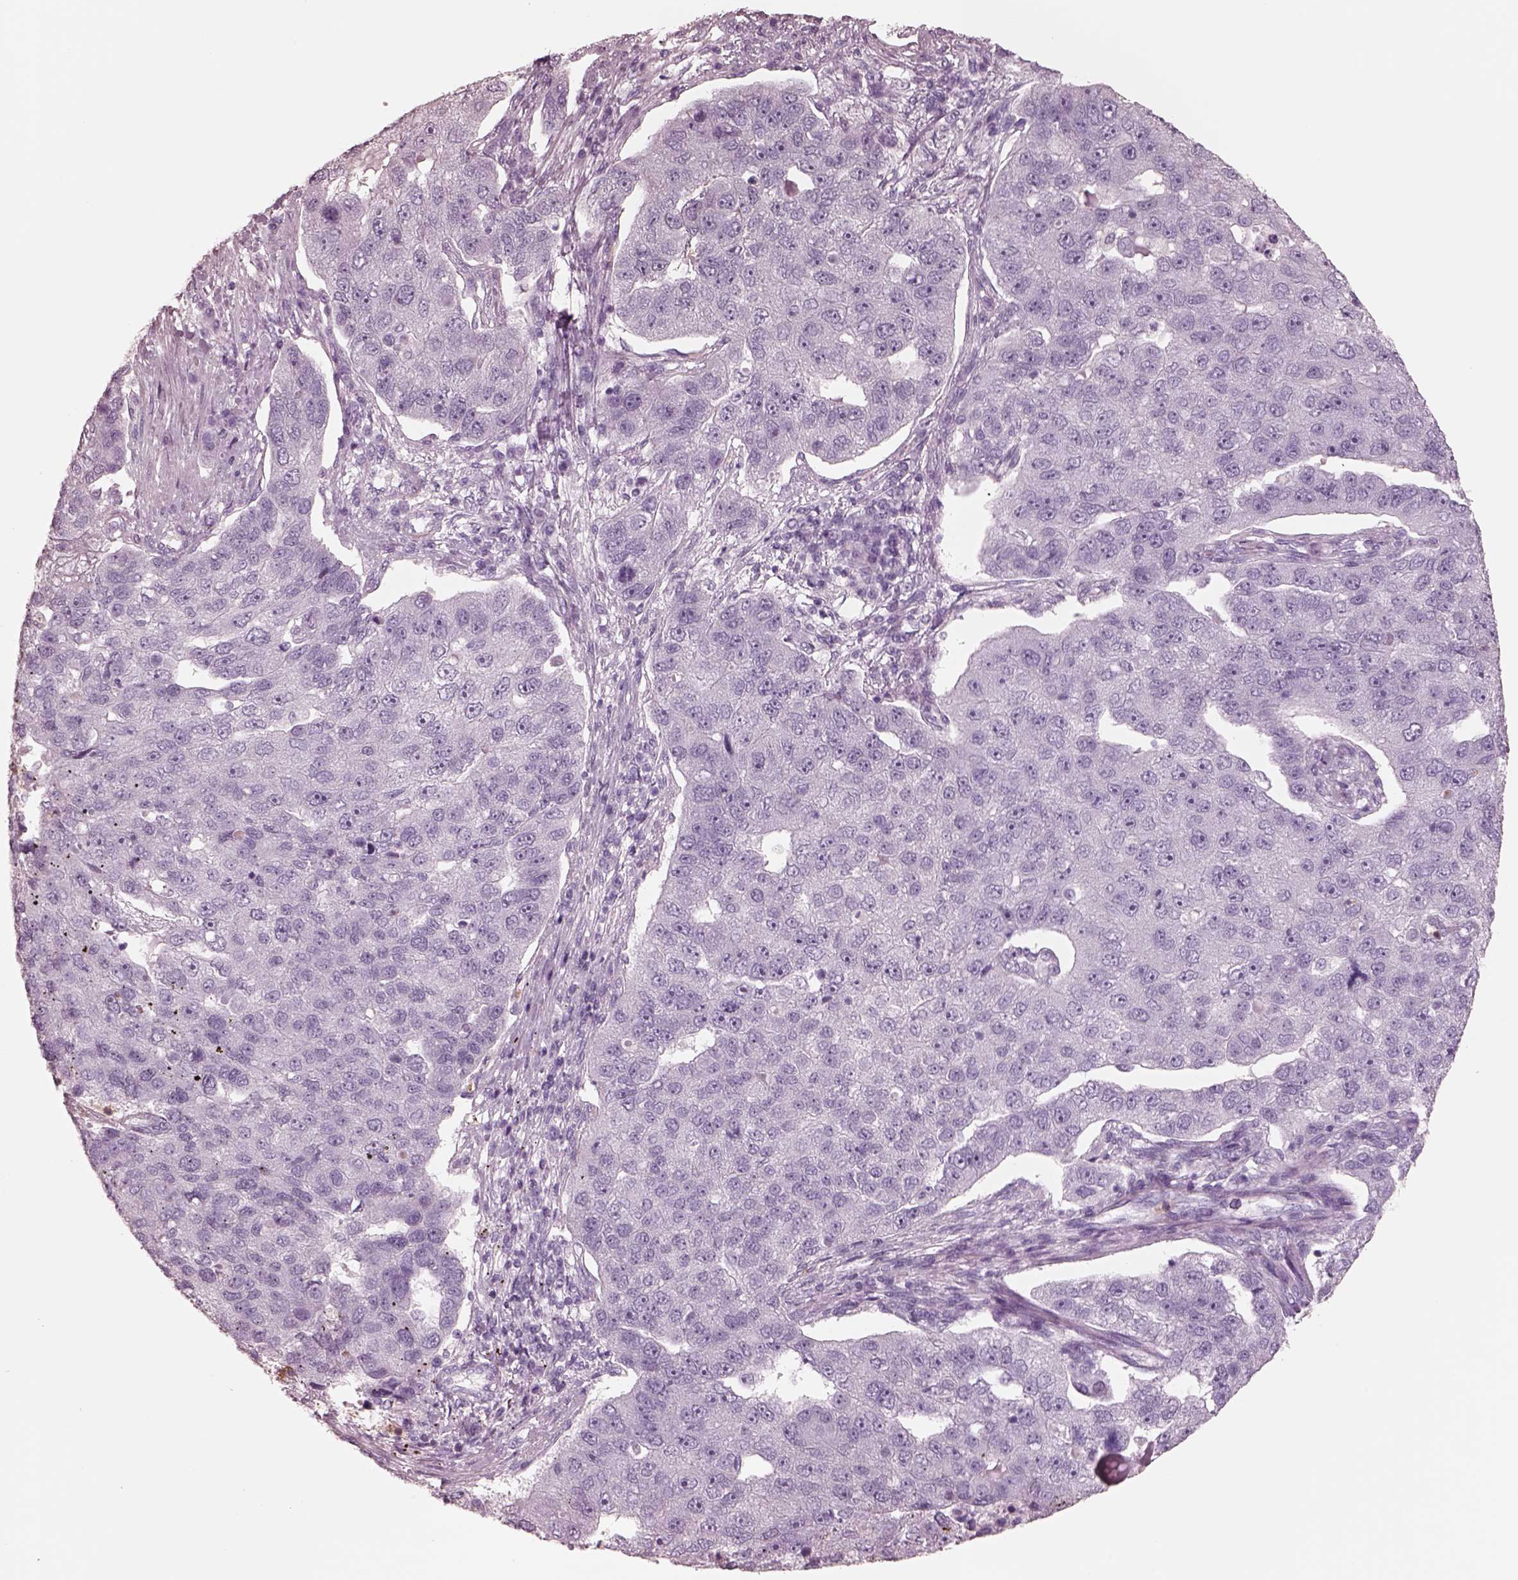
{"staining": {"intensity": "negative", "quantity": "none", "location": "none"}, "tissue": "pancreatic cancer", "cell_type": "Tumor cells", "image_type": "cancer", "snomed": [{"axis": "morphology", "description": "Adenocarcinoma, NOS"}, {"axis": "topography", "description": "Pancreas"}], "caption": "Pancreatic cancer (adenocarcinoma) stained for a protein using immunohistochemistry reveals no expression tumor cells.", "gene": "ELANE", "patient": {"sex": "female", "age": 61}}